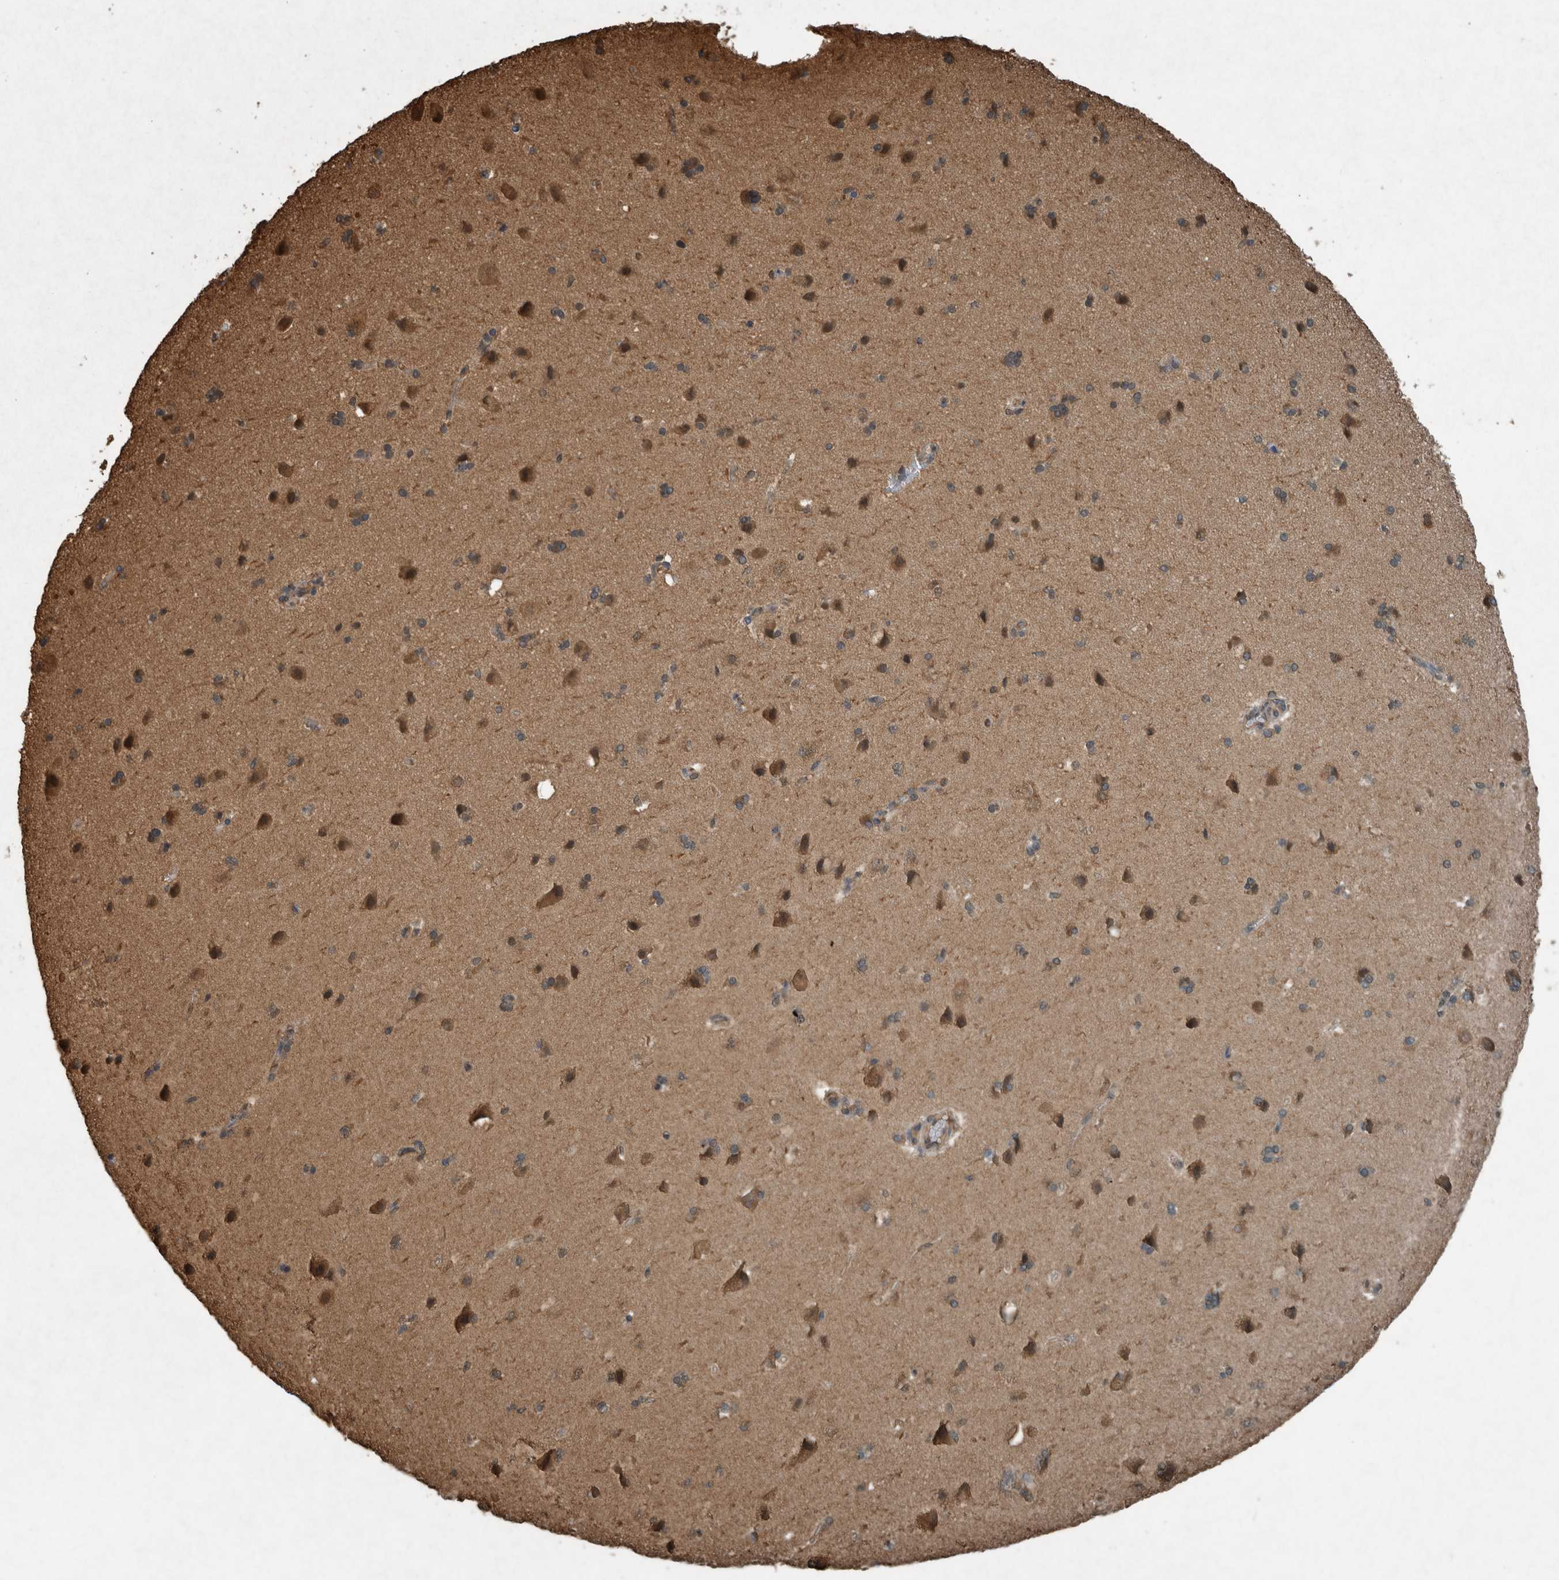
{"staining": {"intensity": "moderate", "quantity": ">75%", "location": "cytoplasmic/membranous"}, "tissue": "cerebral cortex", "cell_type": "Endothelial cells", "image_type": "normal", "snomed": [{"axis": "morphology", "description": "Normal tissue, NOS"}, {"axis": "topography", "description": "Cerebral cortex"}], "caption": "DAB (3,3'-diaminobenzidine) immunohistochemical staining of normal human cerebral cortex demonstrates moderate cytoplasmic/membranous protein staining in about >75% of endothelial cells. (Brightfield microscopy of DAB IHC at high magnification).", "gene": "ARHGEF12", "patient": {"sex": "male", "age": 62}}